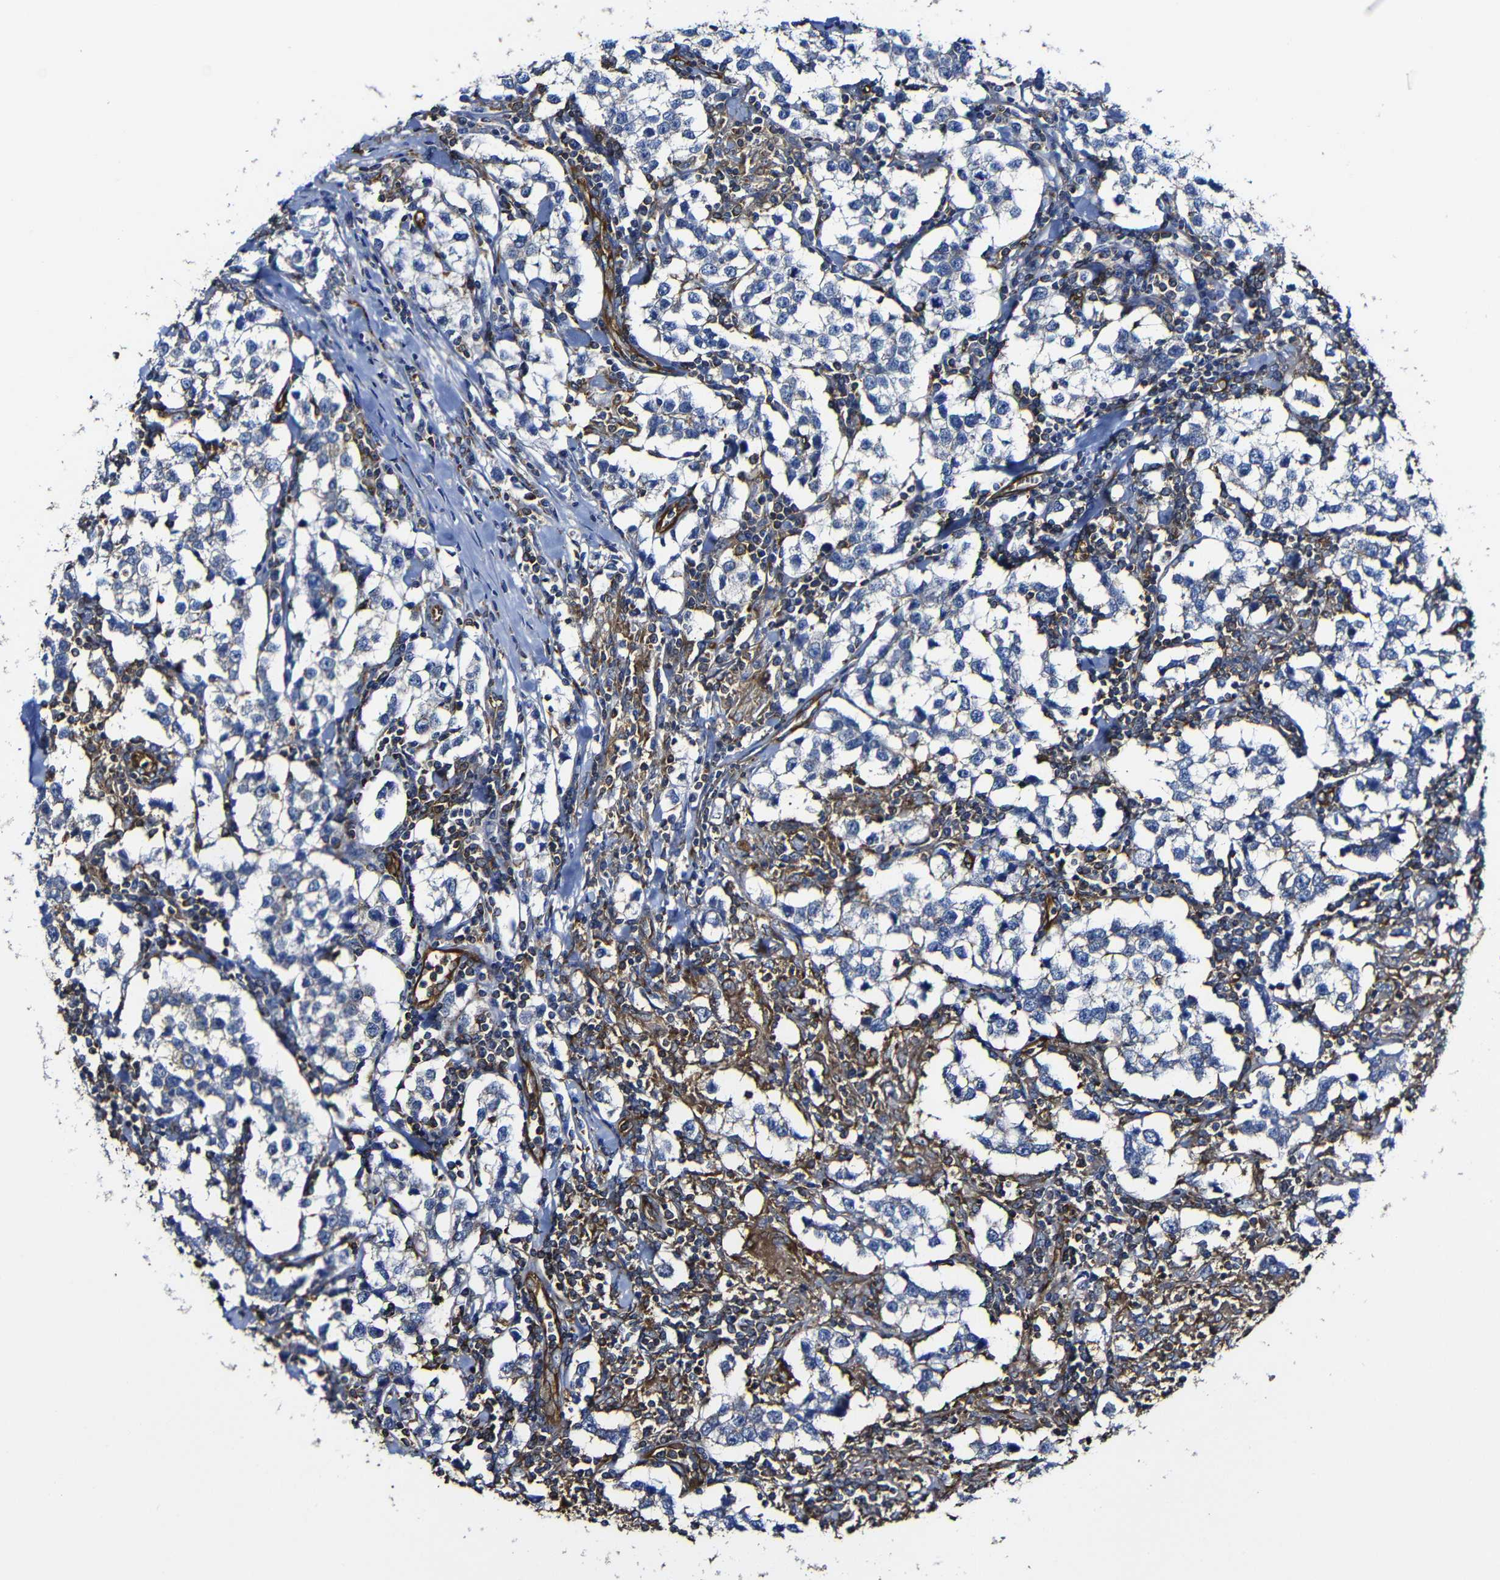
{"staining": {"intensity": "negative", "quantity": "none", "location": "none"}, "tissue": "testis cancer", "cell_type": "Tumor cells", "image_type": "cancer", "snomed": [{"axis": "morphology", "description": "Seminoma, NOS"}, {"axis": "morphology", "description": "Carcinoma, Embryonal, NOS"}, {"axis": "topography", "description": "Testis"}], "caption": "High power microscopy histopathology image of an IHC photomicrograph of testis cancer (seminoma), revealing no significant expression in tumor cells.", "gene": "MSN", "patient": {"sex": "male", "age": 36}}